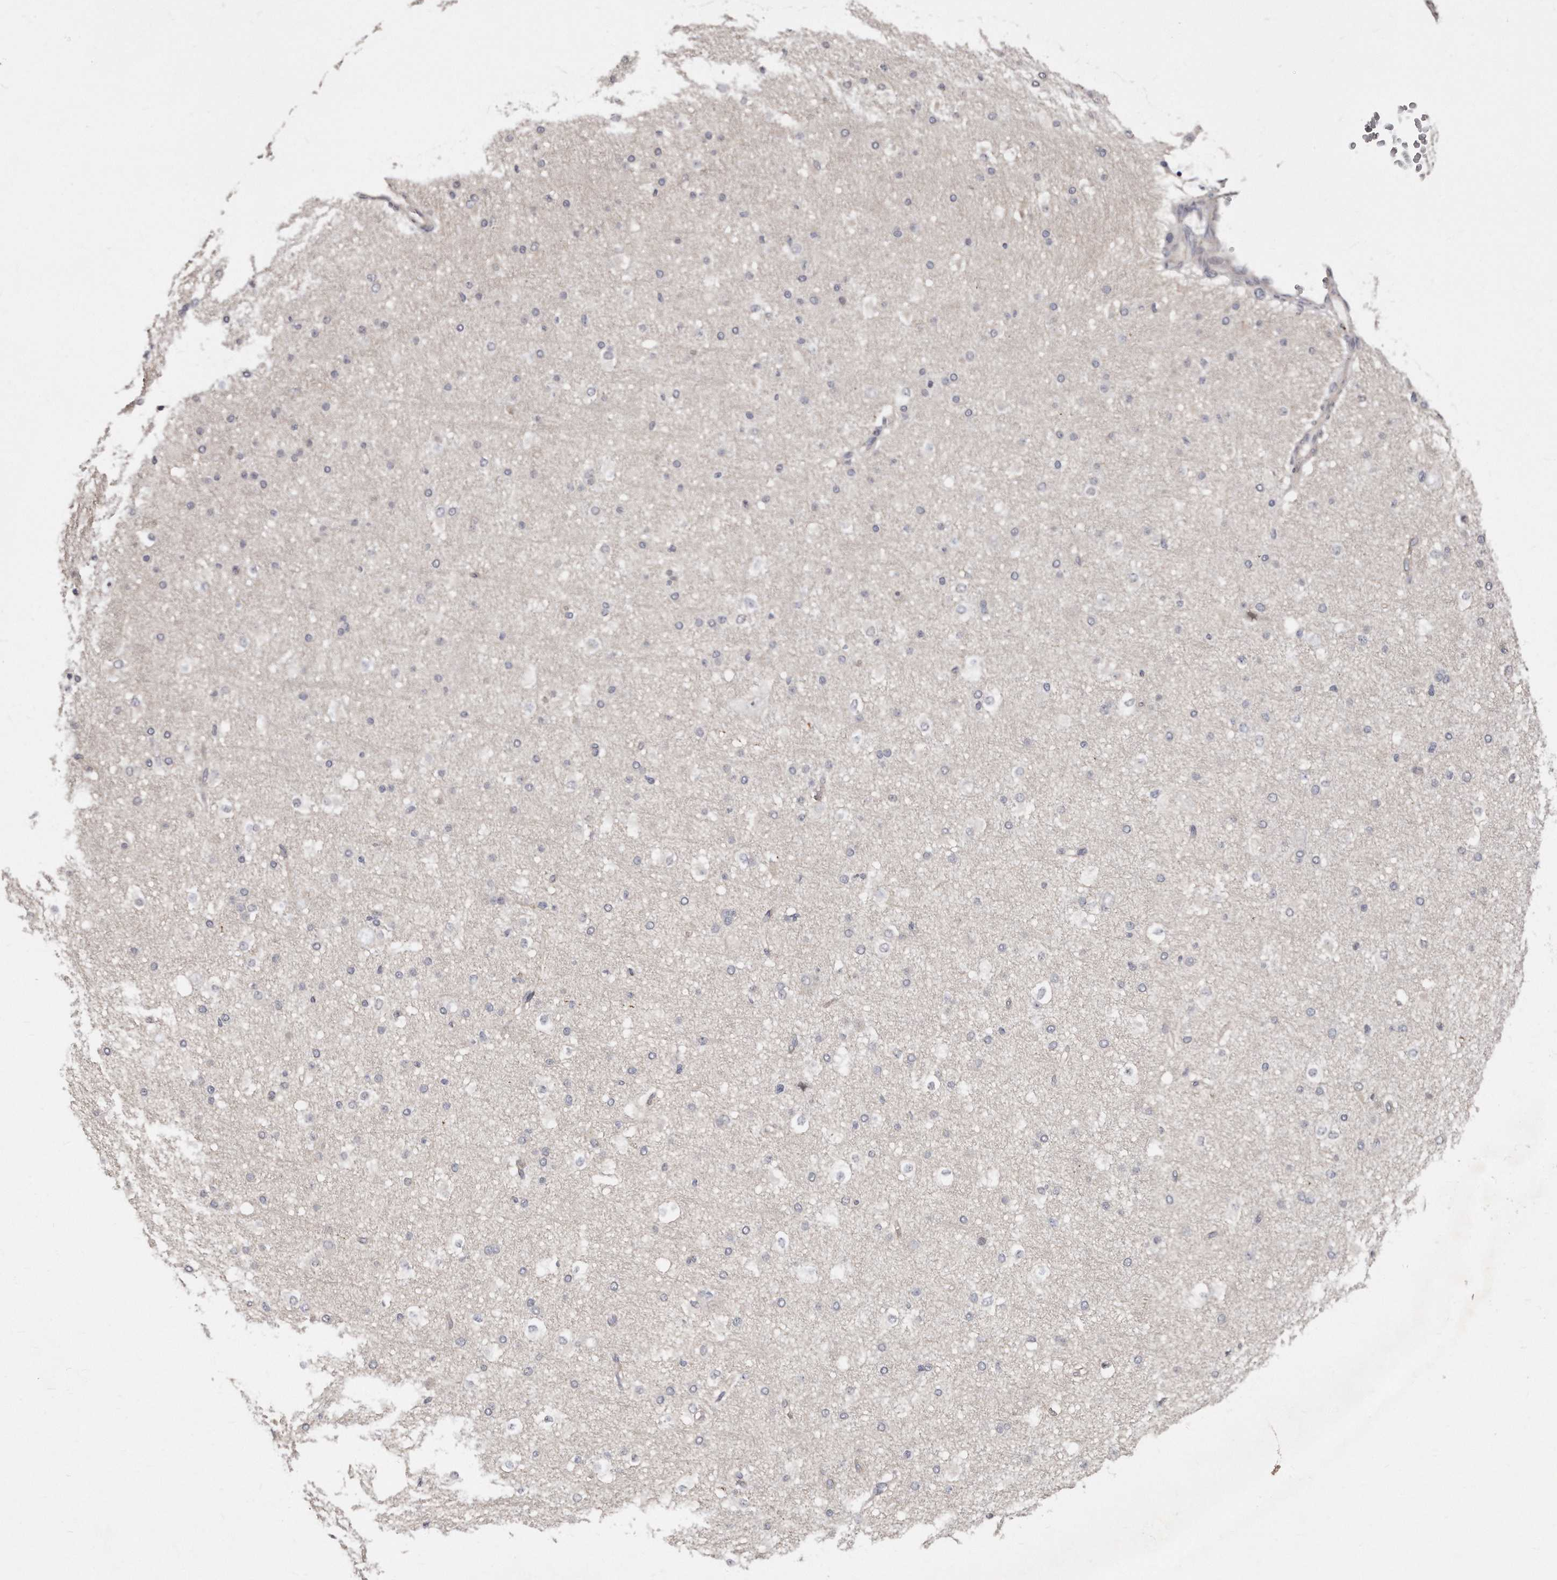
{"staining": {"intensity": "negative", "quantity": "none", "location": "none"}, "tissue": "cerebral cortex", "cell_type": "Endothelial cells", "image_type": "normal", "snomed": [{"axis": "morphology", "description": "Normal tissue, NOS"}, {"axis": "morphology", "description": "Developmental malformation"}, {"axis": "topography", "description": "Cerebral cortex"}], "caption": "Protein analysis of benign cerebral cortex shows no significant expression in endothelial cells. (DAB (3,3'-diaminobenzidine) immunohistochemistry (IHC) with hematoxylin counter stain).", "gene": "CASZ1", "patient": {"sex": "female", "age": 30}}